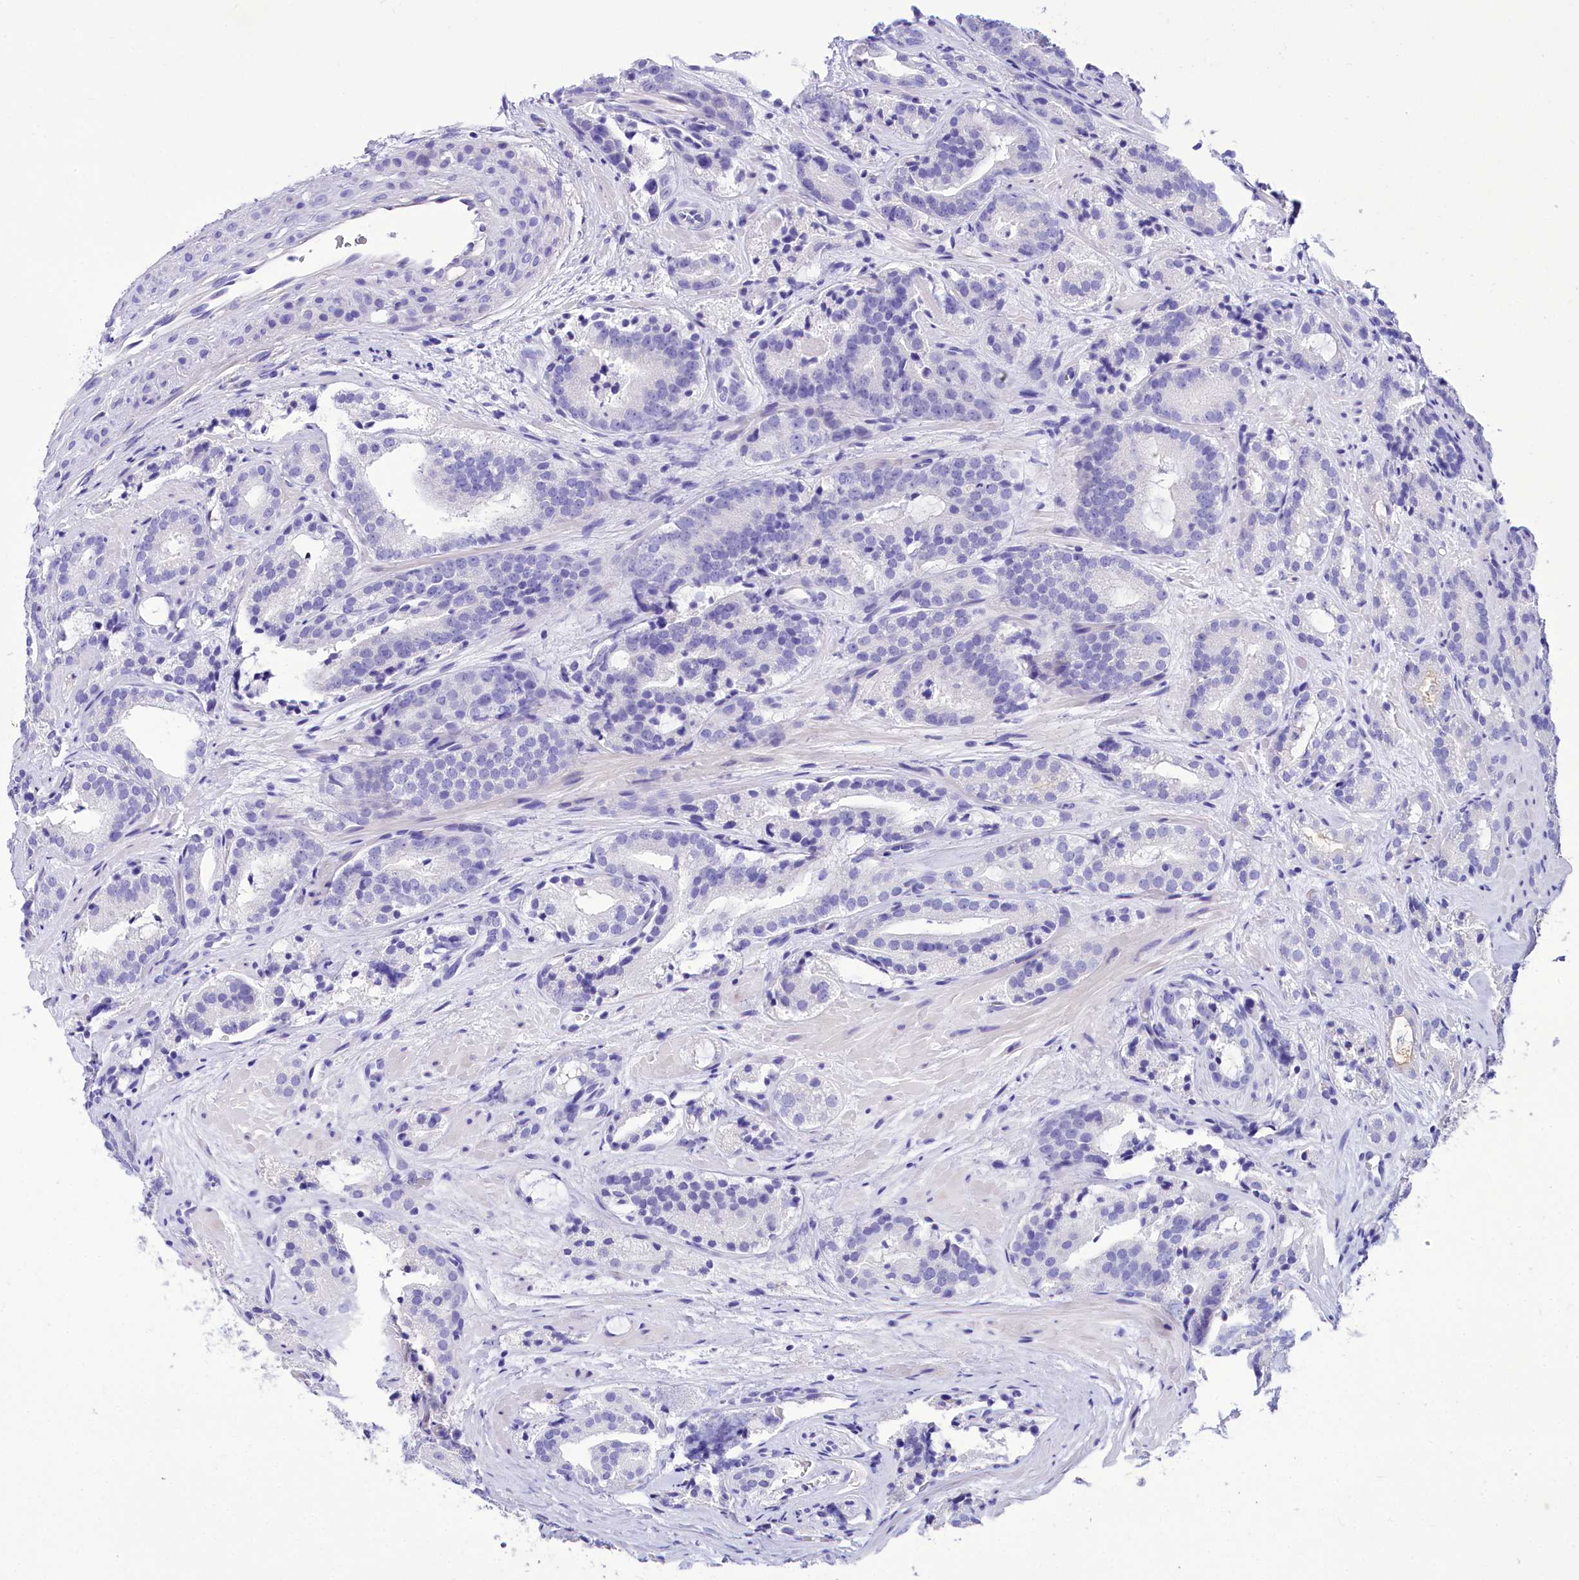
{"staining": {"intensity": "negative", "quantity": "none", "location": "none"}, "tissue": "prostate cancer", "cell_type": "Tumor cells", "image_type": "cancer", "snomed": [{"axis": "morphology", "description": "Adenocarcinoma, High grade"}, {"axis": "topography", "description": "Prostate"}], "caption": "A high-resolution image shows immunohistochemistry (IHC) staining of prostate high-grade adenocarcinoma, which demonstrates no significant staining in tumor cells.", "gene": "TTC36", "patient": {"sex": "male", "age": 57}}